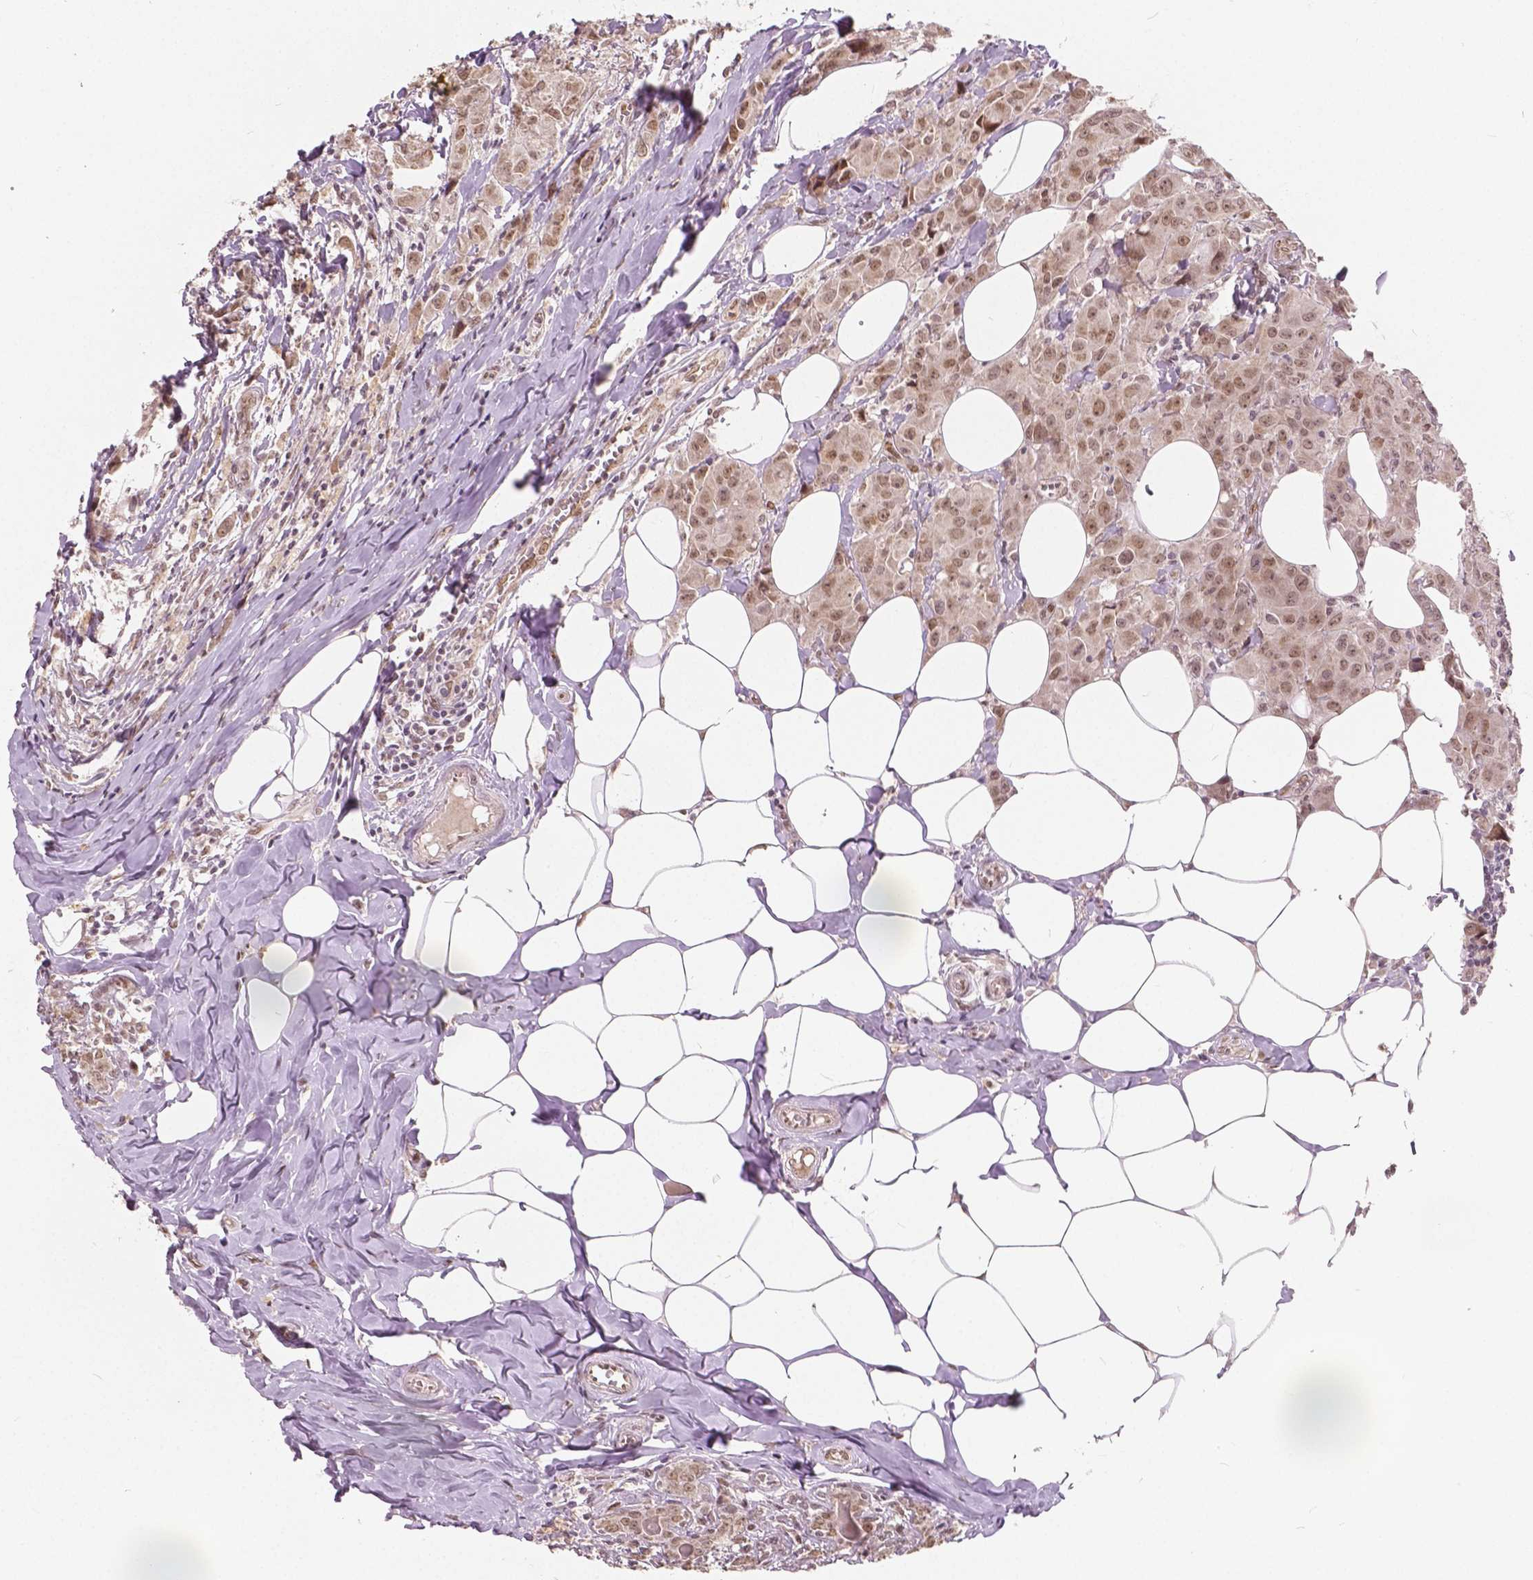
{"staining": {"intensity": "weak", "quantity": ">75%", "location": "nuclear"}, "tissue": "breast cancer", "cell_type": "Tumor cells", "image_type": "cancer", "snomed": [{"axis": "morphology", "description": "Normal tissue, NOS"}, {"axis": "morphology", "description": "Duct carcinoma"}, {"axis": "topography", "description": "Breast"}], "caption": "Immunohistochemical staining of breast cancer (infiltrating ductal carcinoma) demonstrates weak nuclear protein expression in approximately >75% of tumor cells. (DAB IHC, brown staining for protein, blue staining for nuclei).", "gene": "HMBOX1", "patient": {"sex": "female", "age": 43}}